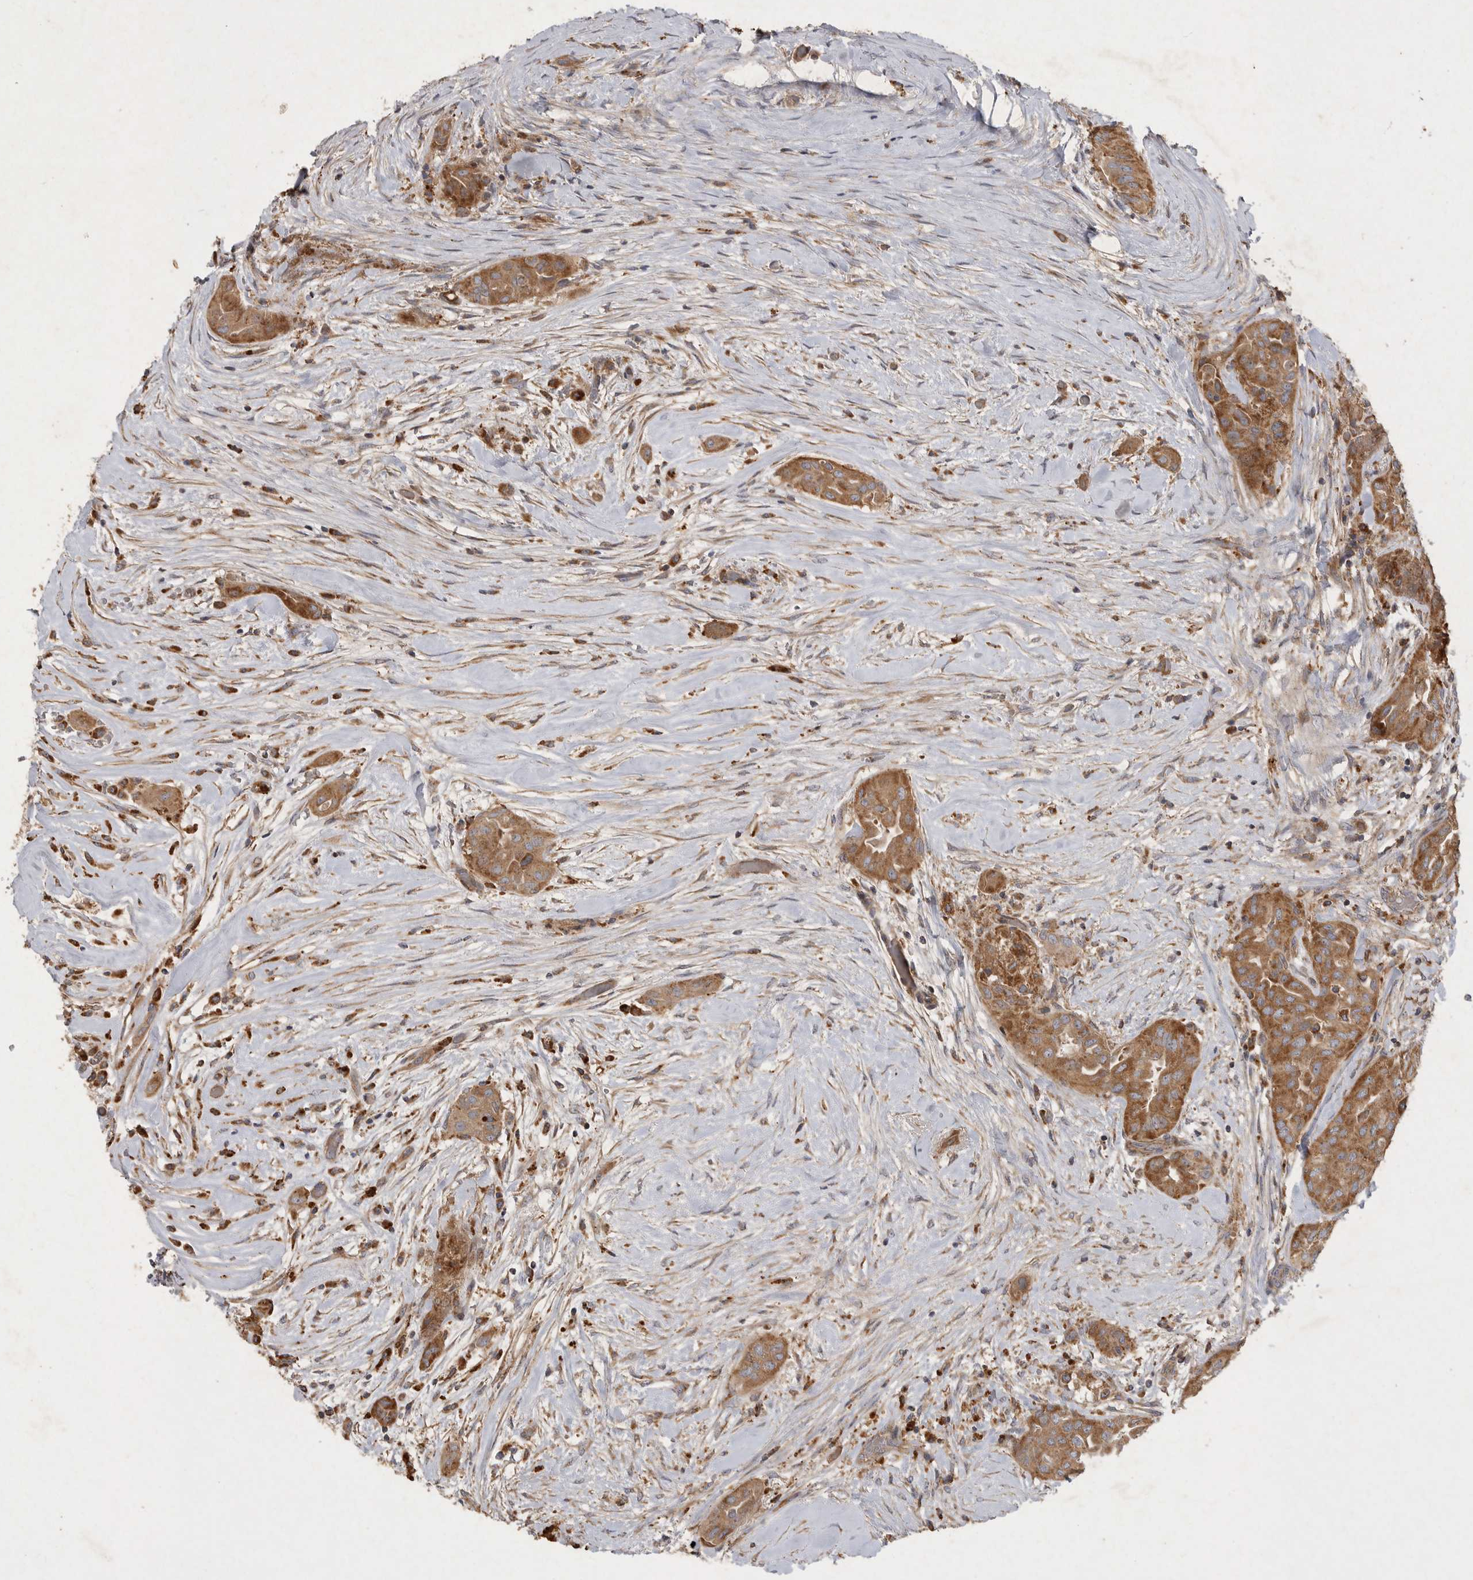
{"staining": {"intensity": "moderate", "quantity": ">75%", "location": "cytoplasmic/membranous"}, "tissue": "thyroid cancer", "cell_type": "Tumor cells", "image_type": "cancer", "snomed": [{"axis": "morphology", "description": "Papillary adenocarcinoma, NOS"}, {"axis": "topography", "description": "Thyroid gland"}], "caption": "Immunohistochemistry (IHC) of human thyroid papillary adenocarcinoma demonstrates medium levels of moderate cytoplasmic/membranous staining in approximately >75% of tumor cells. Nuclei are stained in blue.", "gene": "MRPL41", "patient": {"sex": "female", "age": 59}}